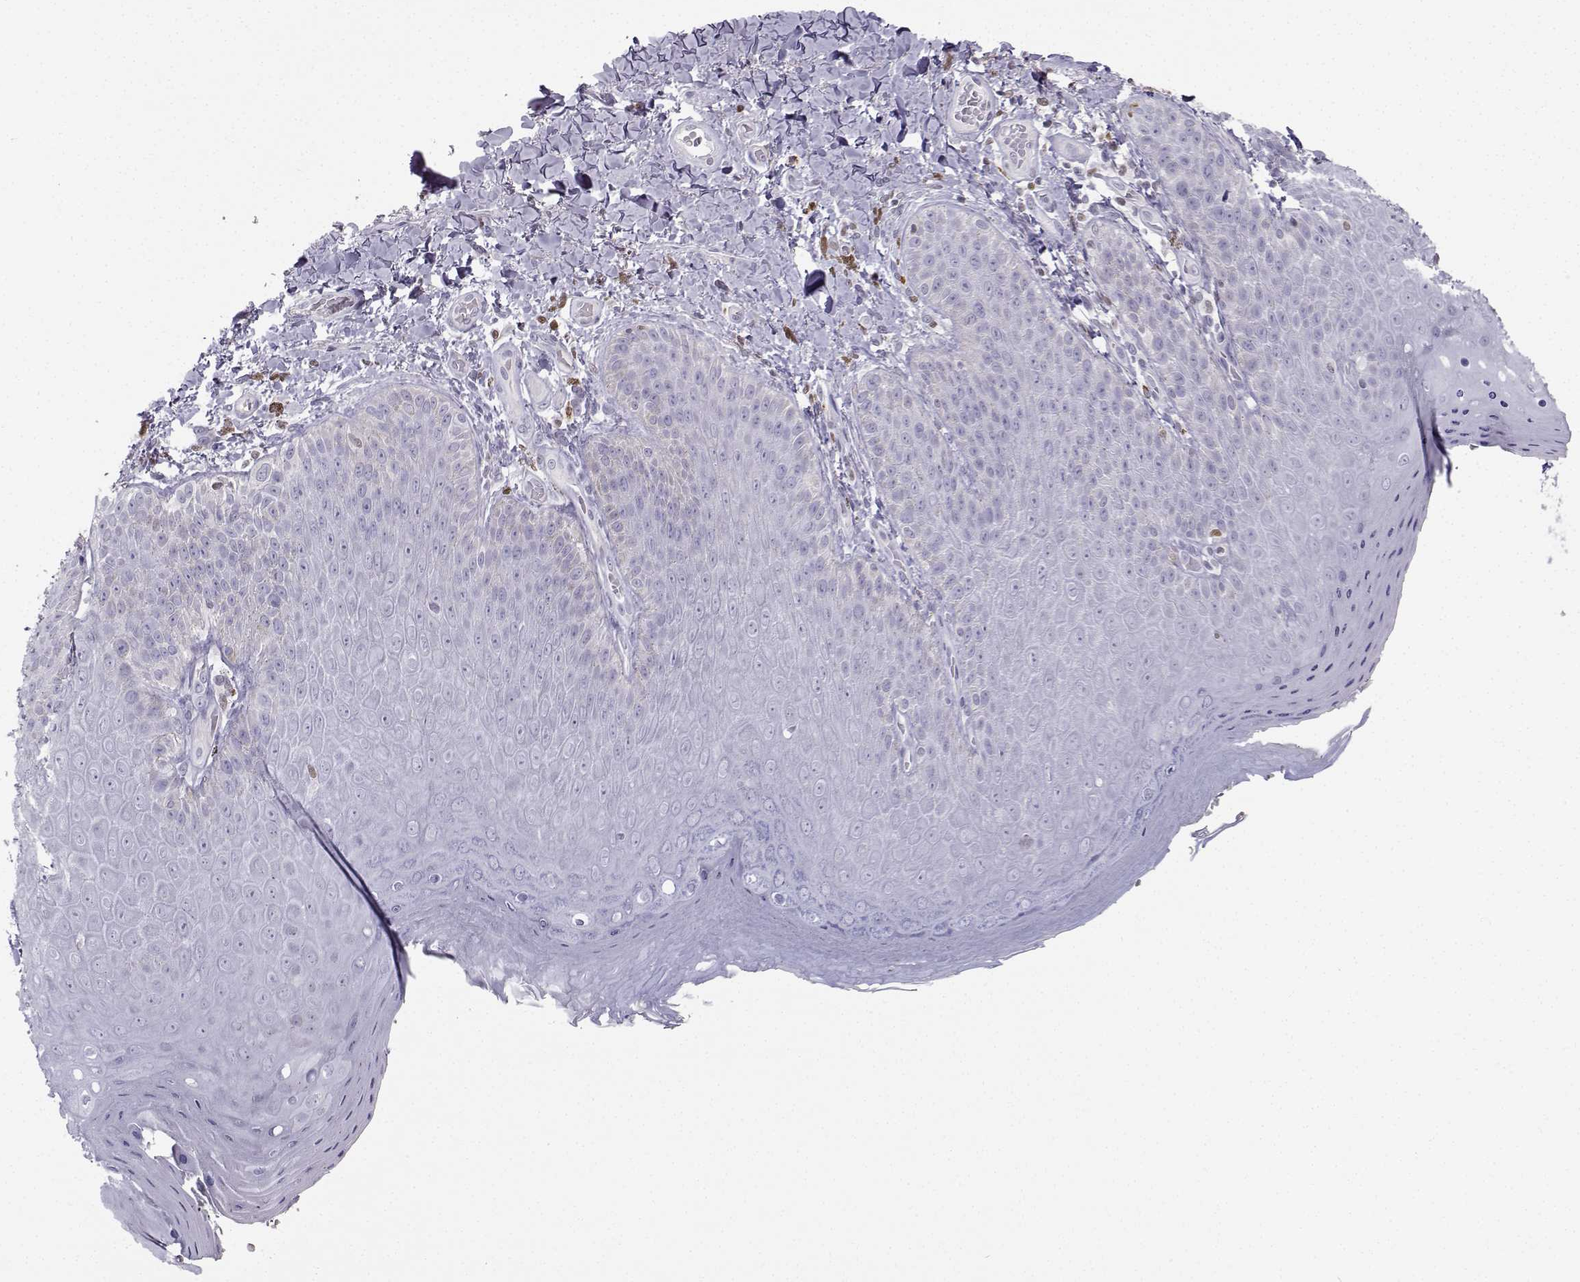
{"staining": {"intensity": "negative", "quantity": "none", "location": "none"}, "tissue": "skin", "cell_type": "Epidermal cells", "image_type": "normal", "snomed": [{"axis": "morphology", "description": "Normal tissue, NOS"}, {"axis": "topography", "description": "Anal"}], "caption": "A histopathology image of human skin is negative for staining in epidermal cells.", "gene": "DCLK3", "patient": {"sex": "male", "age": 53}}